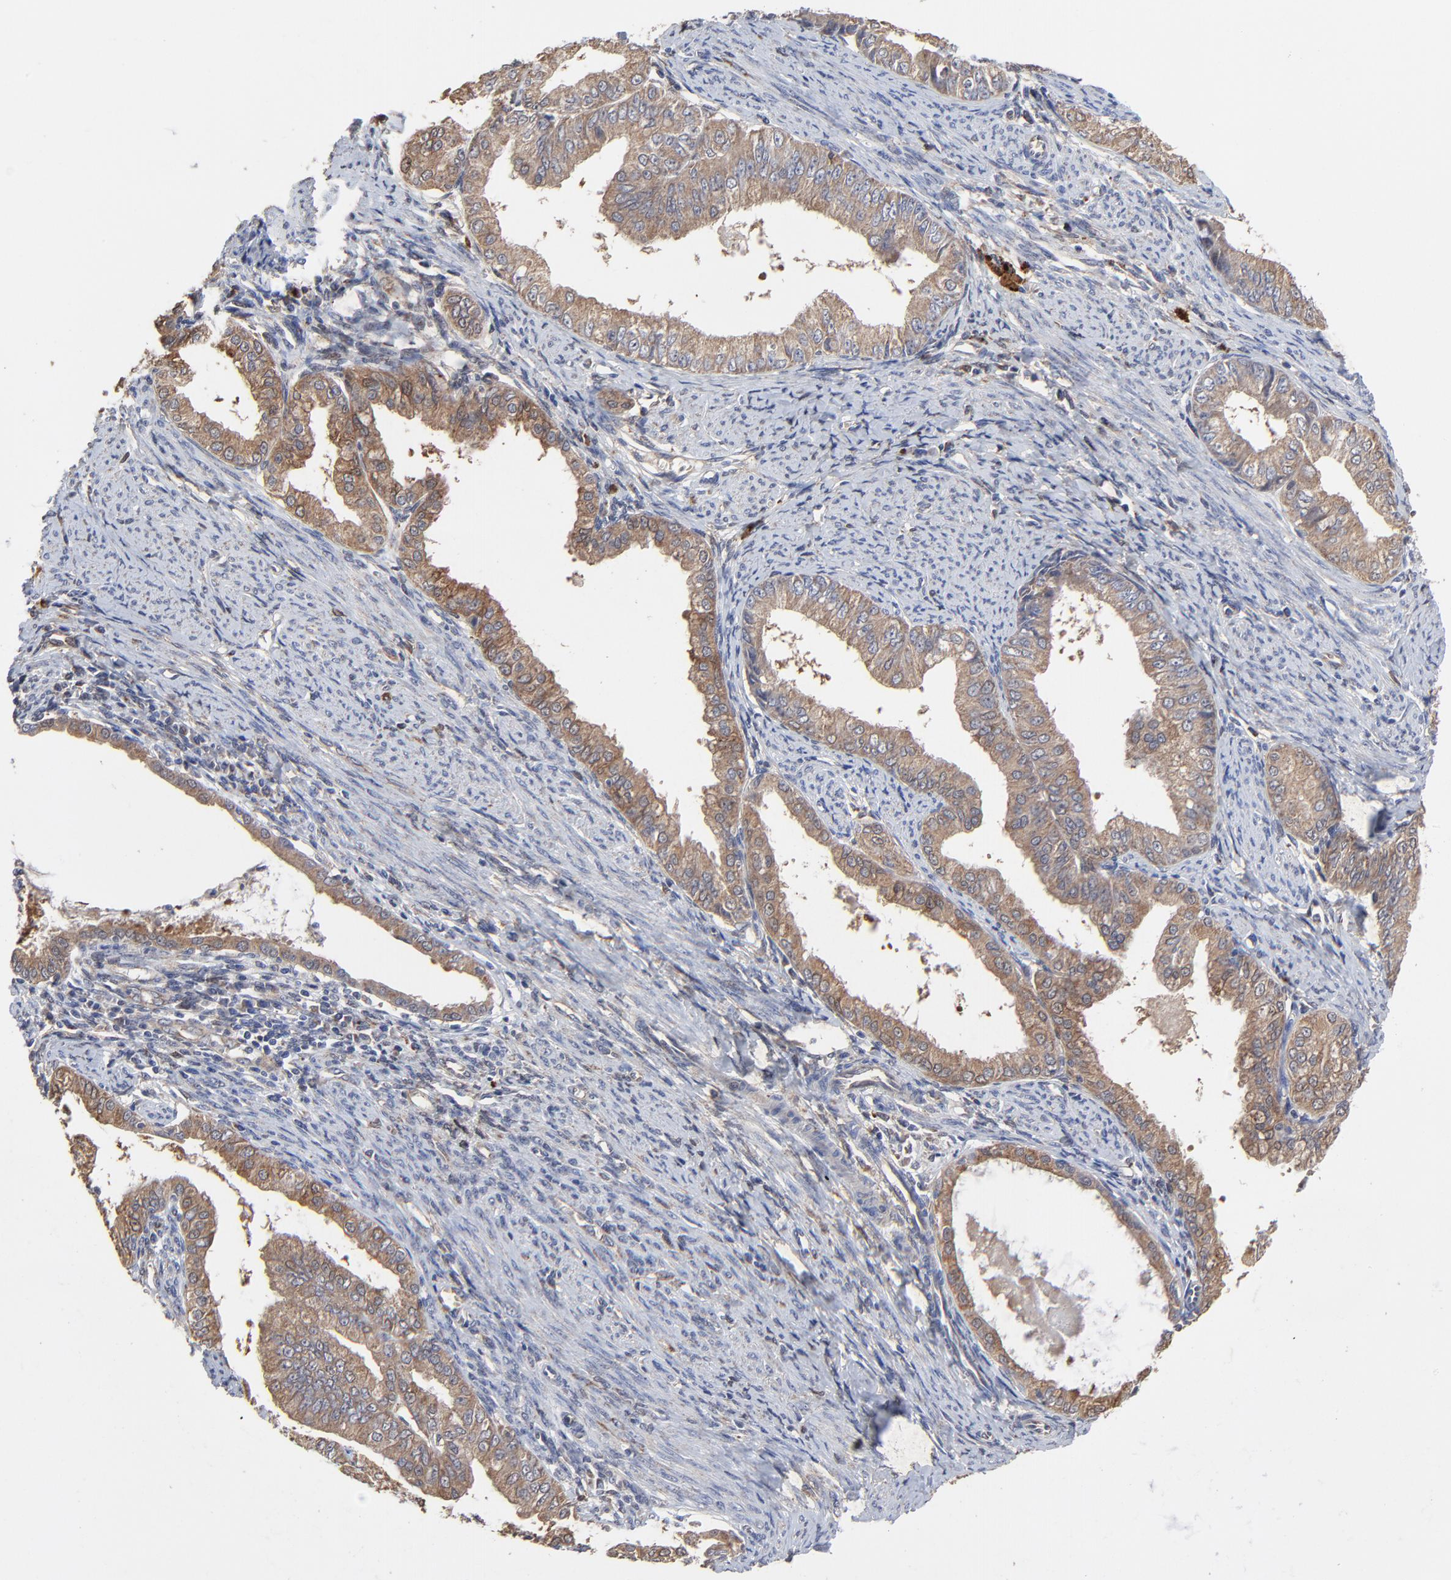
{"staining": {"intensity": "moderate", "quantity": ">75%", "location": "cytoplasmic/membranous"}, "tissue": "endometrial cancer", "cell_type": "Tumor cells", "image_type": "cancer", "snomed": [{"axis": "morphology", "description": "Adenocarcinoma, NOS"}, {"axis": "topography", "description": "Endometrium"}], "caption": "Endometrial adenocarcinoma stained with immunohistochemistry reveals moderate cytoplasmic/membranous staining in approximately >75% of tumor cells. The staining was performed using DAB to visualize the protein expression in brown, while the nuclei were stained in blue with hematoxylin (Magnification: 20x).", "gene": "LGALS3", "patient": {"sex": "female", "age": 76}}